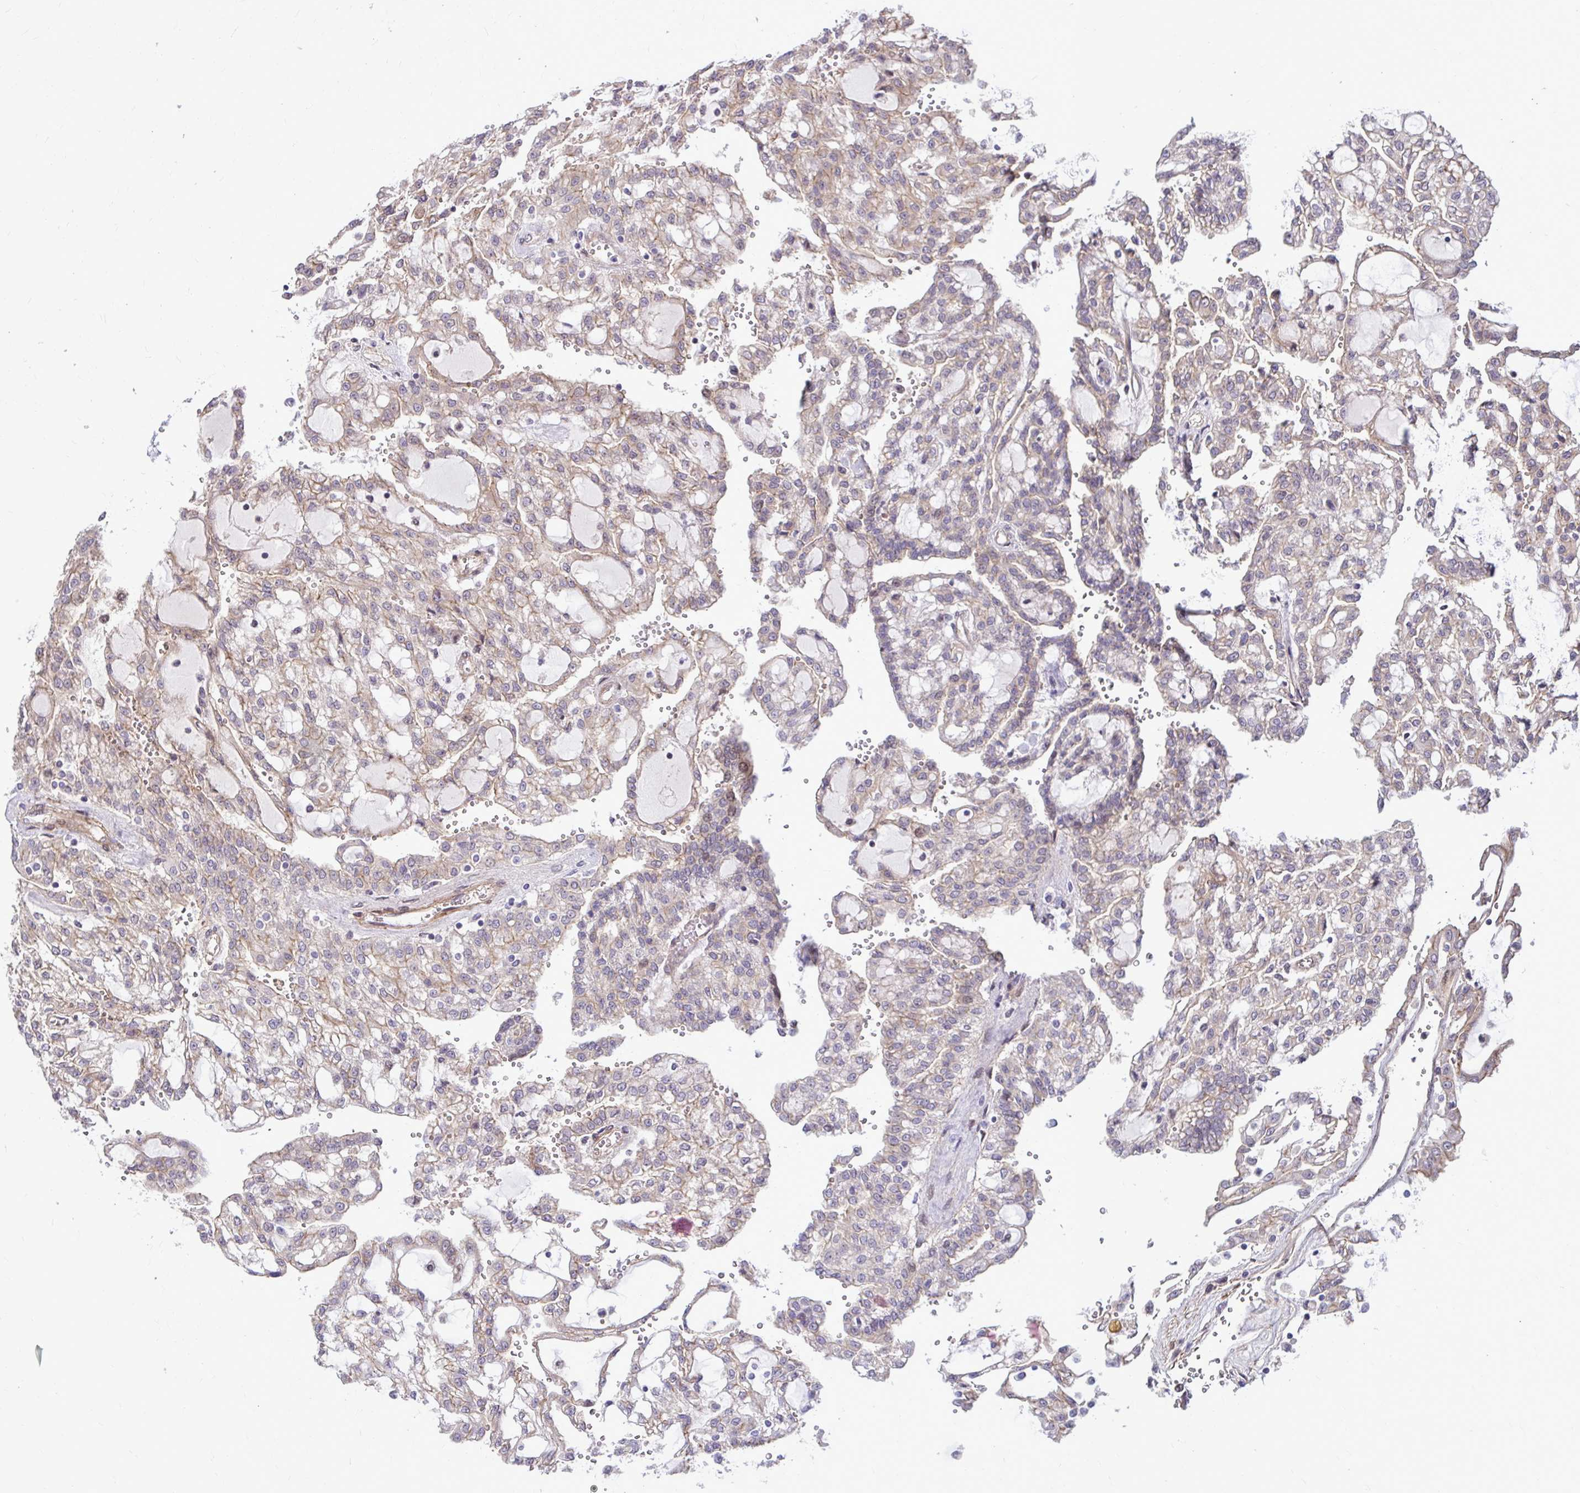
{"staining": {"intensity": "weak", "quantity": "25%-75%", "location": "cytoplasmic/membranous"}, "tissue": "renal cancer", "cell_type": "Tumor cells", "image_type": "cancer", "snomed": [{"axis": "morphology", "description": "Adenocarcinoma, NOS"}, {"axis": "topography", "description": "Kidney"}], "caption": "IHC of human renal cancer exhibits low levels of weak cytoplasmic/membranous expression in about 25%-75% of tumor cells.", "gene": "TRIP6", "patient": {"sex": "male", "age": 63}}